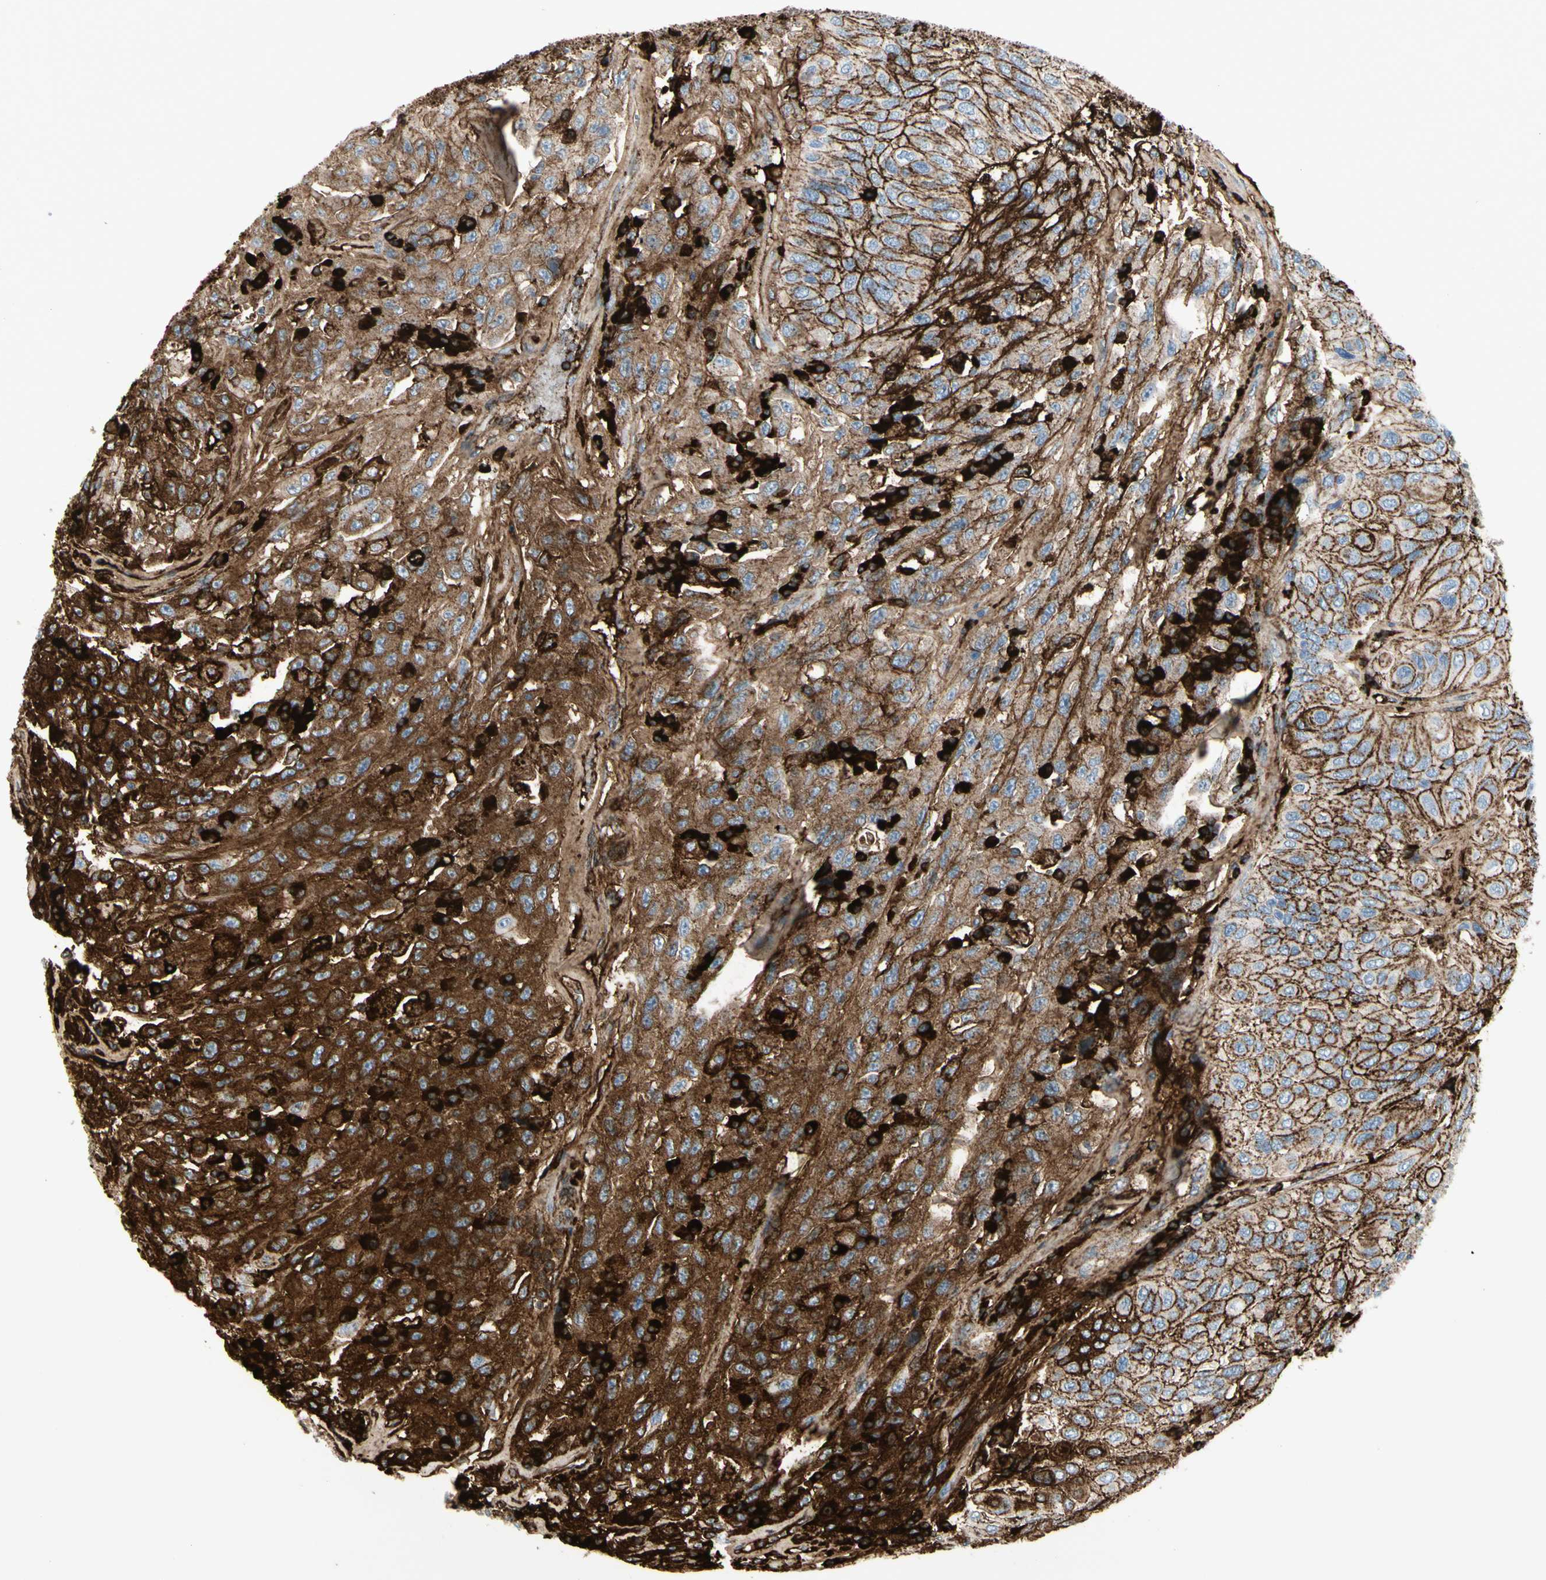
{"staining": {"intensity": "strong", "quantity": "25%-75%", "location": "cytoplasmic/membranous"}, "tissue": "urothelial cancer", "cell_type": "Tumor cells", "image_type": "cancer", "snomed": [{"axis": "morphology", "description": "Urothelial carcinoma, High grade"}, {"axis": "topography", "description": "Urinary bladder"}], "caption": "High-grade urothelial carcinoma stained with a protein marker reveals strong staining in tumor cells.", "gene": "IGHG1", "patient": {"sex": "male", "age": 66}}